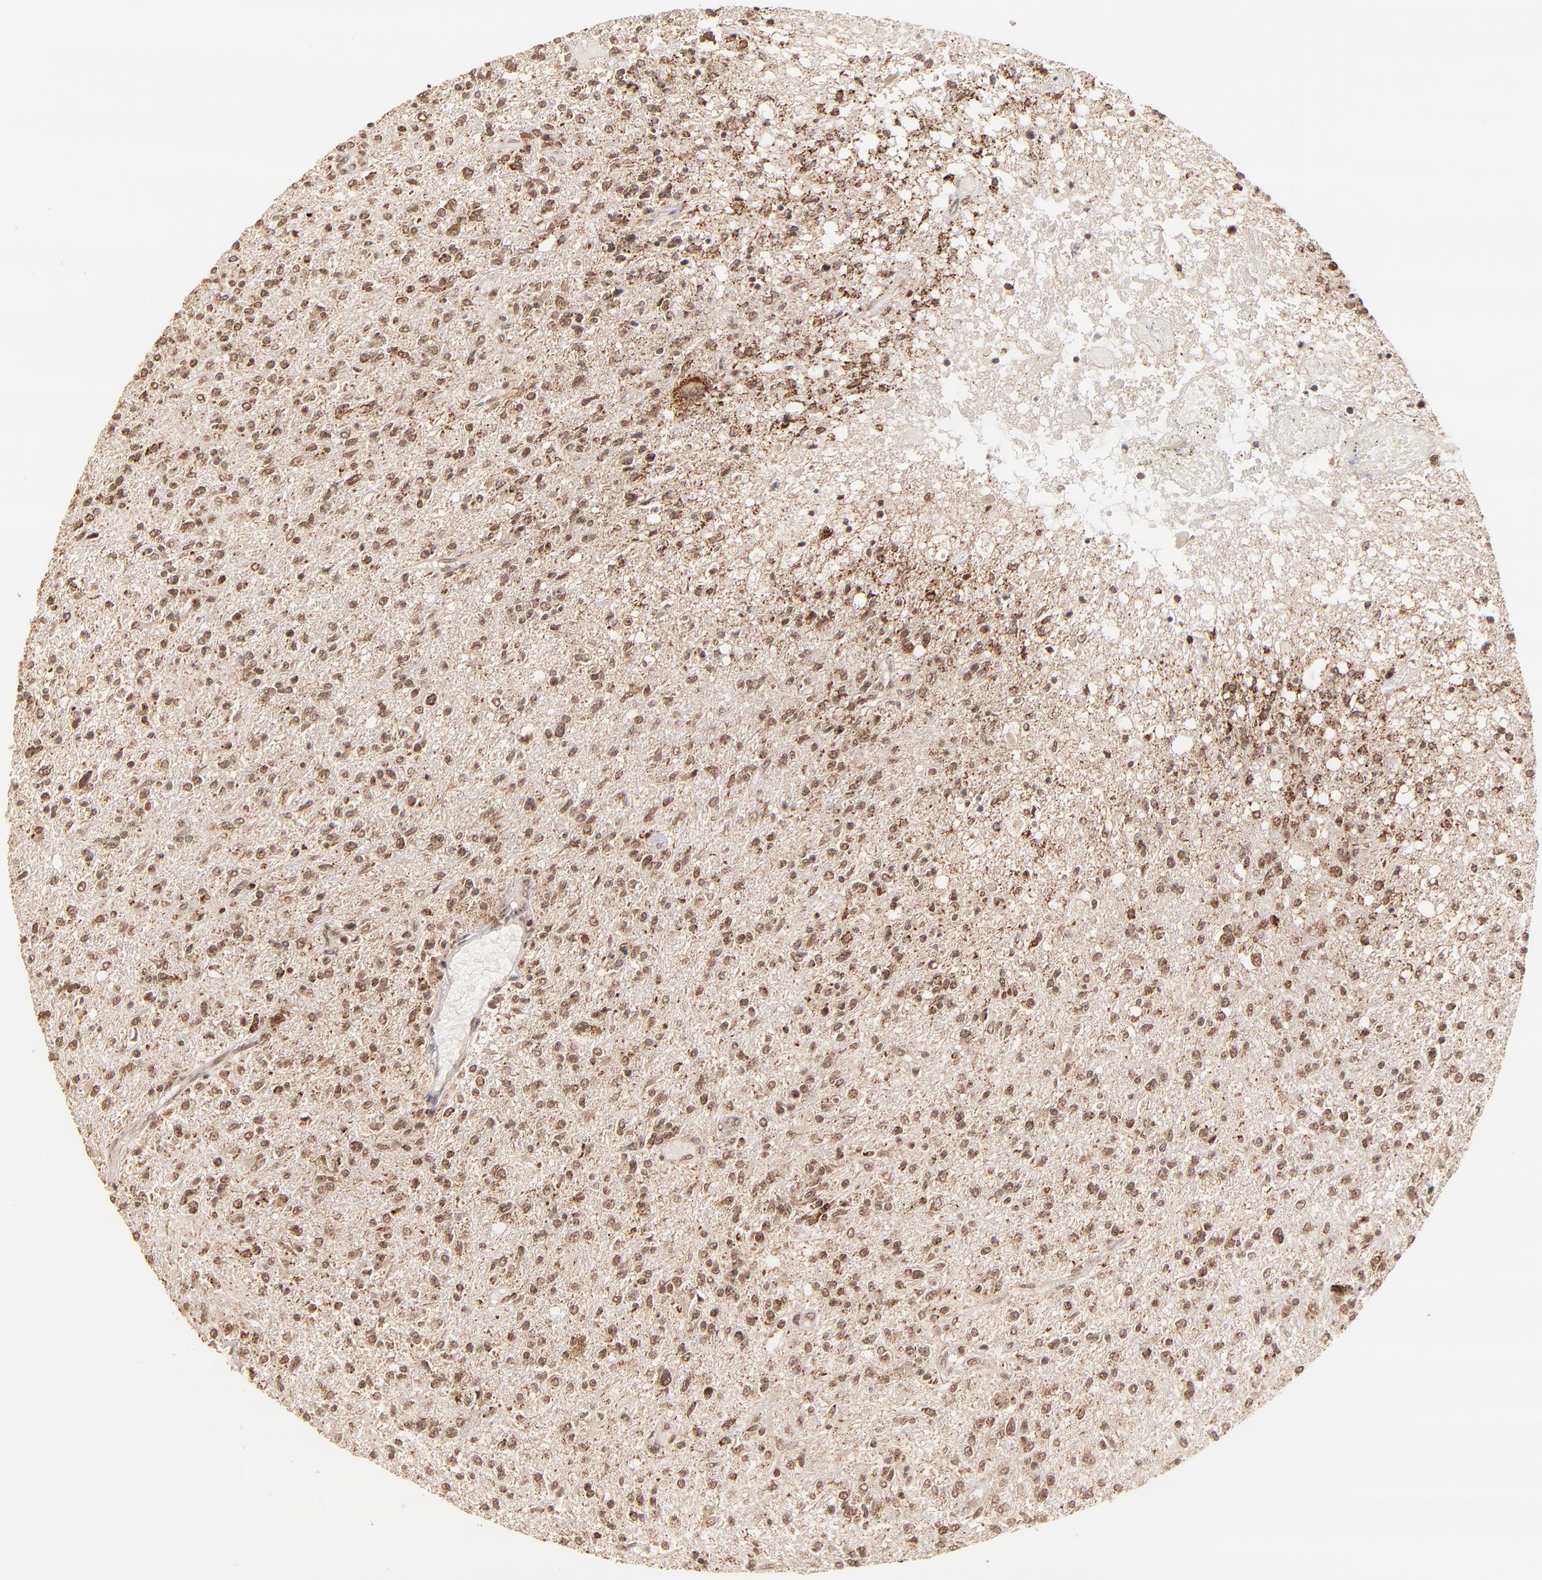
{"staining": {"intensity": "strong", "quantity": ">75%", "location": "cytoplasmic/membranous"}, "tissue": "glioma", "cell_type": "Tumor cells", "image_type": "cancer", "snomed": [{"axis": "morphology", "description": "Glioma, malignant, High grade"}, {"axis": "topography", "description": "Cerebral cortex"}], "caption": "Glioma was stained to show a protein in brown. There is high levels of strong cytoplasmic/membranous expression in about >75% of tumor cells.", "gene": "MED15", "patient": {"sex": "male", "age": 76}}